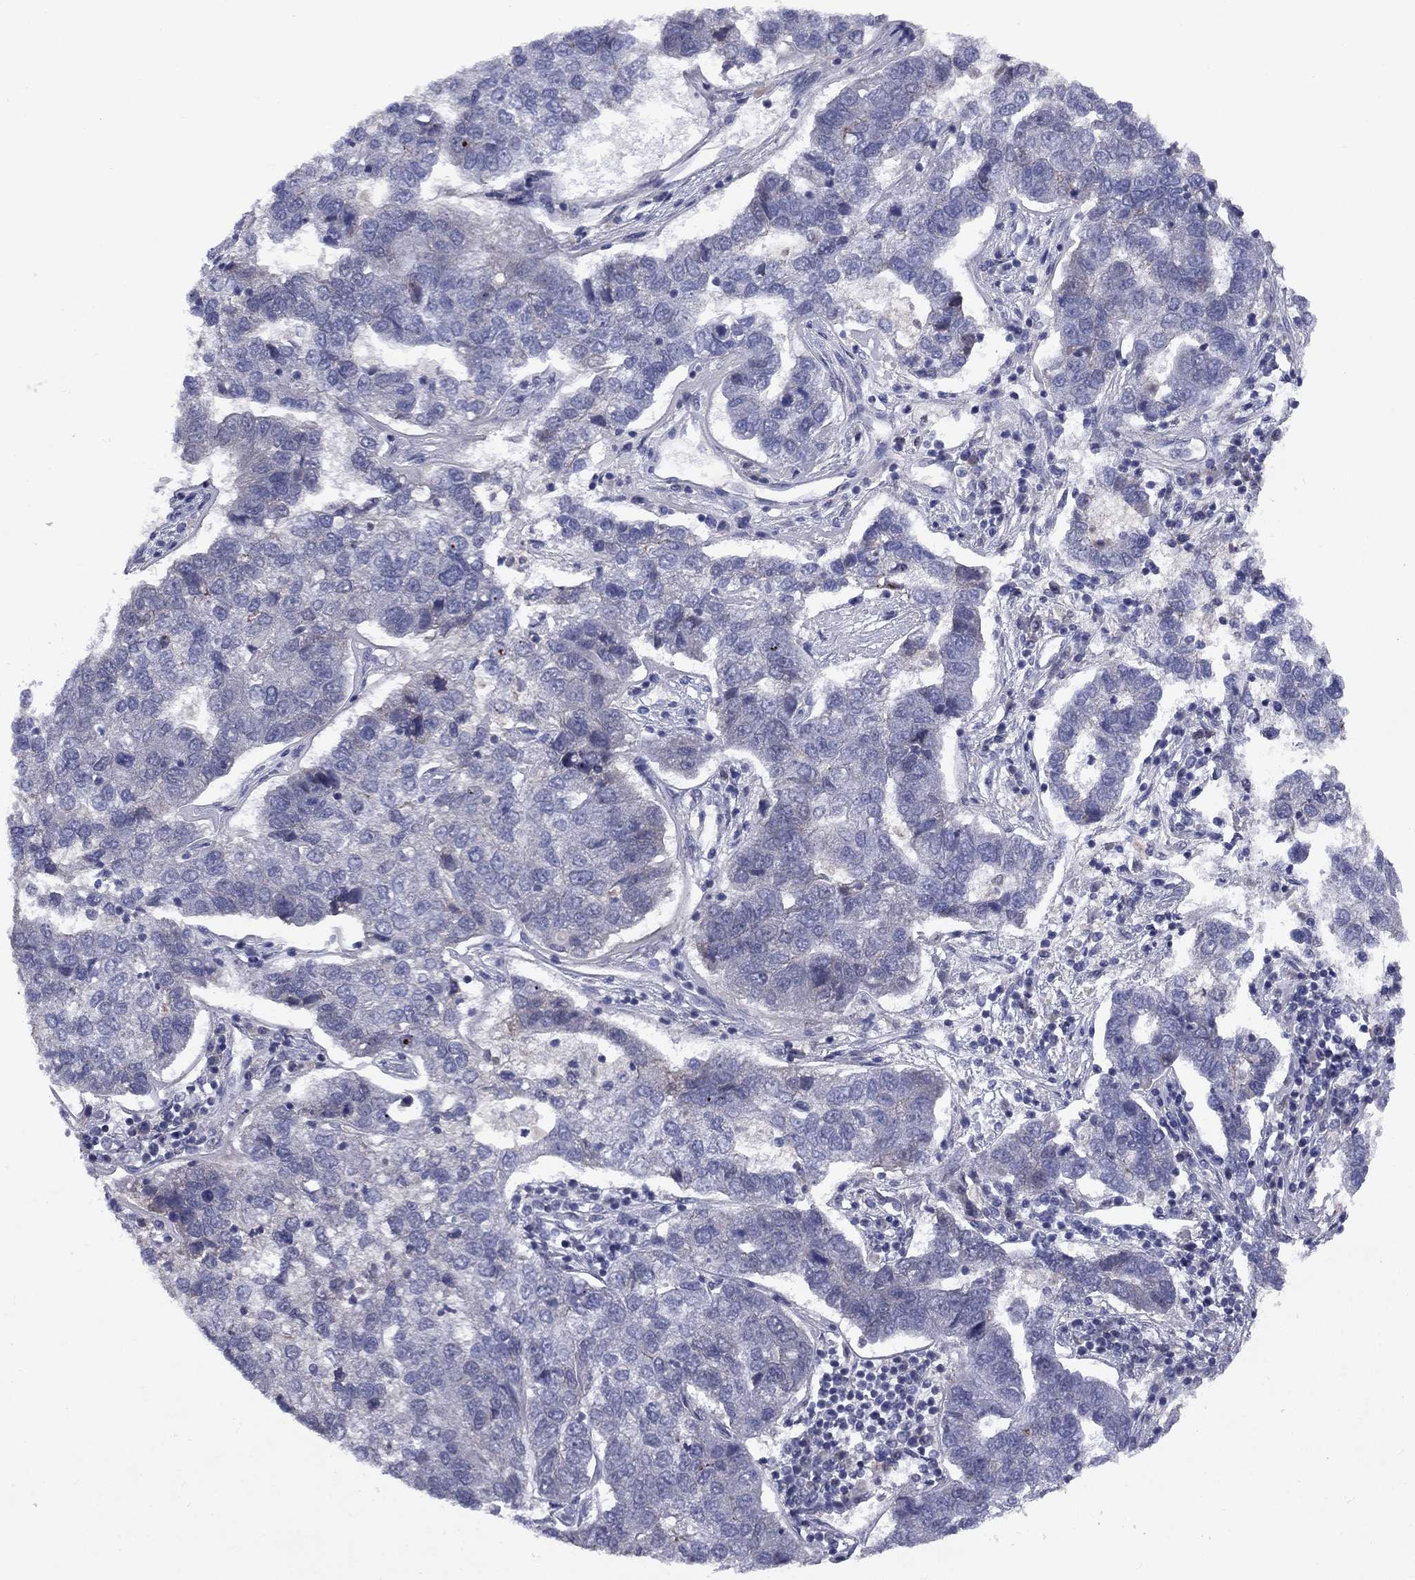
{"staining": {"intensity": "negative", "quantity": "none", "location": "none"}, "tissue": "pancreatic cancer", "cell_type": "Tumor cells", "image_type": "cancer", "snomed": [{"axis": "morphology", "description": "Adenocarcinoma, NOS"}, {"axis": "topography", "description": "Pancreas"}], "caption": "Immunohistochemistry (IHC) histopathology image of human pancreatic cancer stained for a protein (brown), which displays no staining in tumor cells.", "gene": "CACNA1A", "patient": {"sex": "female", "age": 61}}